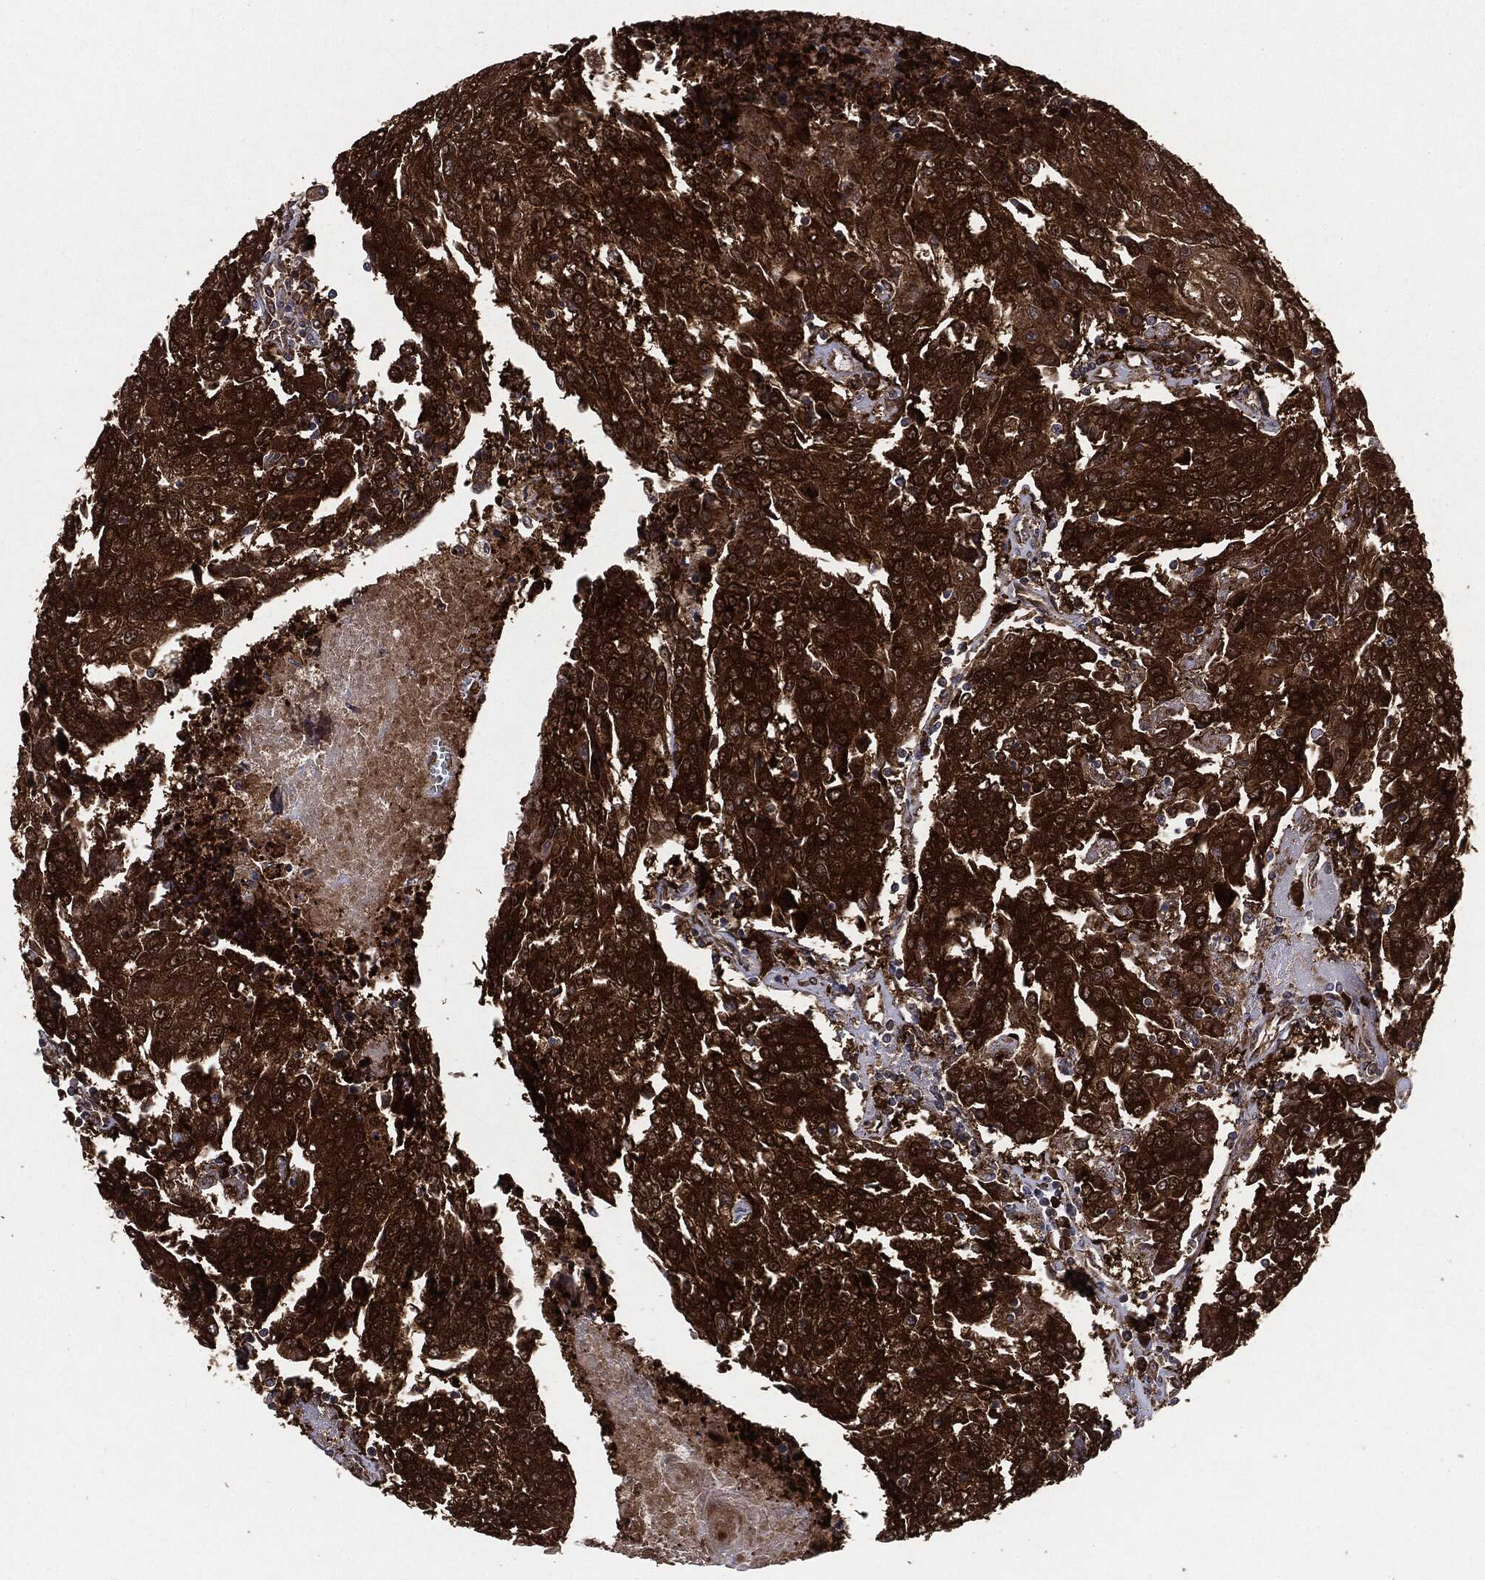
{"staining": {"intensity": "strong", "quantity": ">75%", "location": "cytoplasmic/membranous"}, "tissue": "urothelial cancer", "cell_type": "Tumor cells", "image_type": "cancer", "snomed": [{"axis": "morphology", "description": "Urothelial carcinoma, High grade"}, {"axis": "topography", "description": "Urinary bladder"}], "caption": "IHC staining of urothelial carcinoma (high-grade), which demonstrates high levels of strong cytoplasmic/membranous positivity in about >75% of tumor cells indicating strong cytoplasmic/membranous protein positivity. The staining was performed using DAB (3,3'-diaminobenzidine) (brown) for protein detection and nuclei were counterstained in hematoxylin (blue).", "gene": "NME1", "patient": {"sex": "female", "age": 85}}